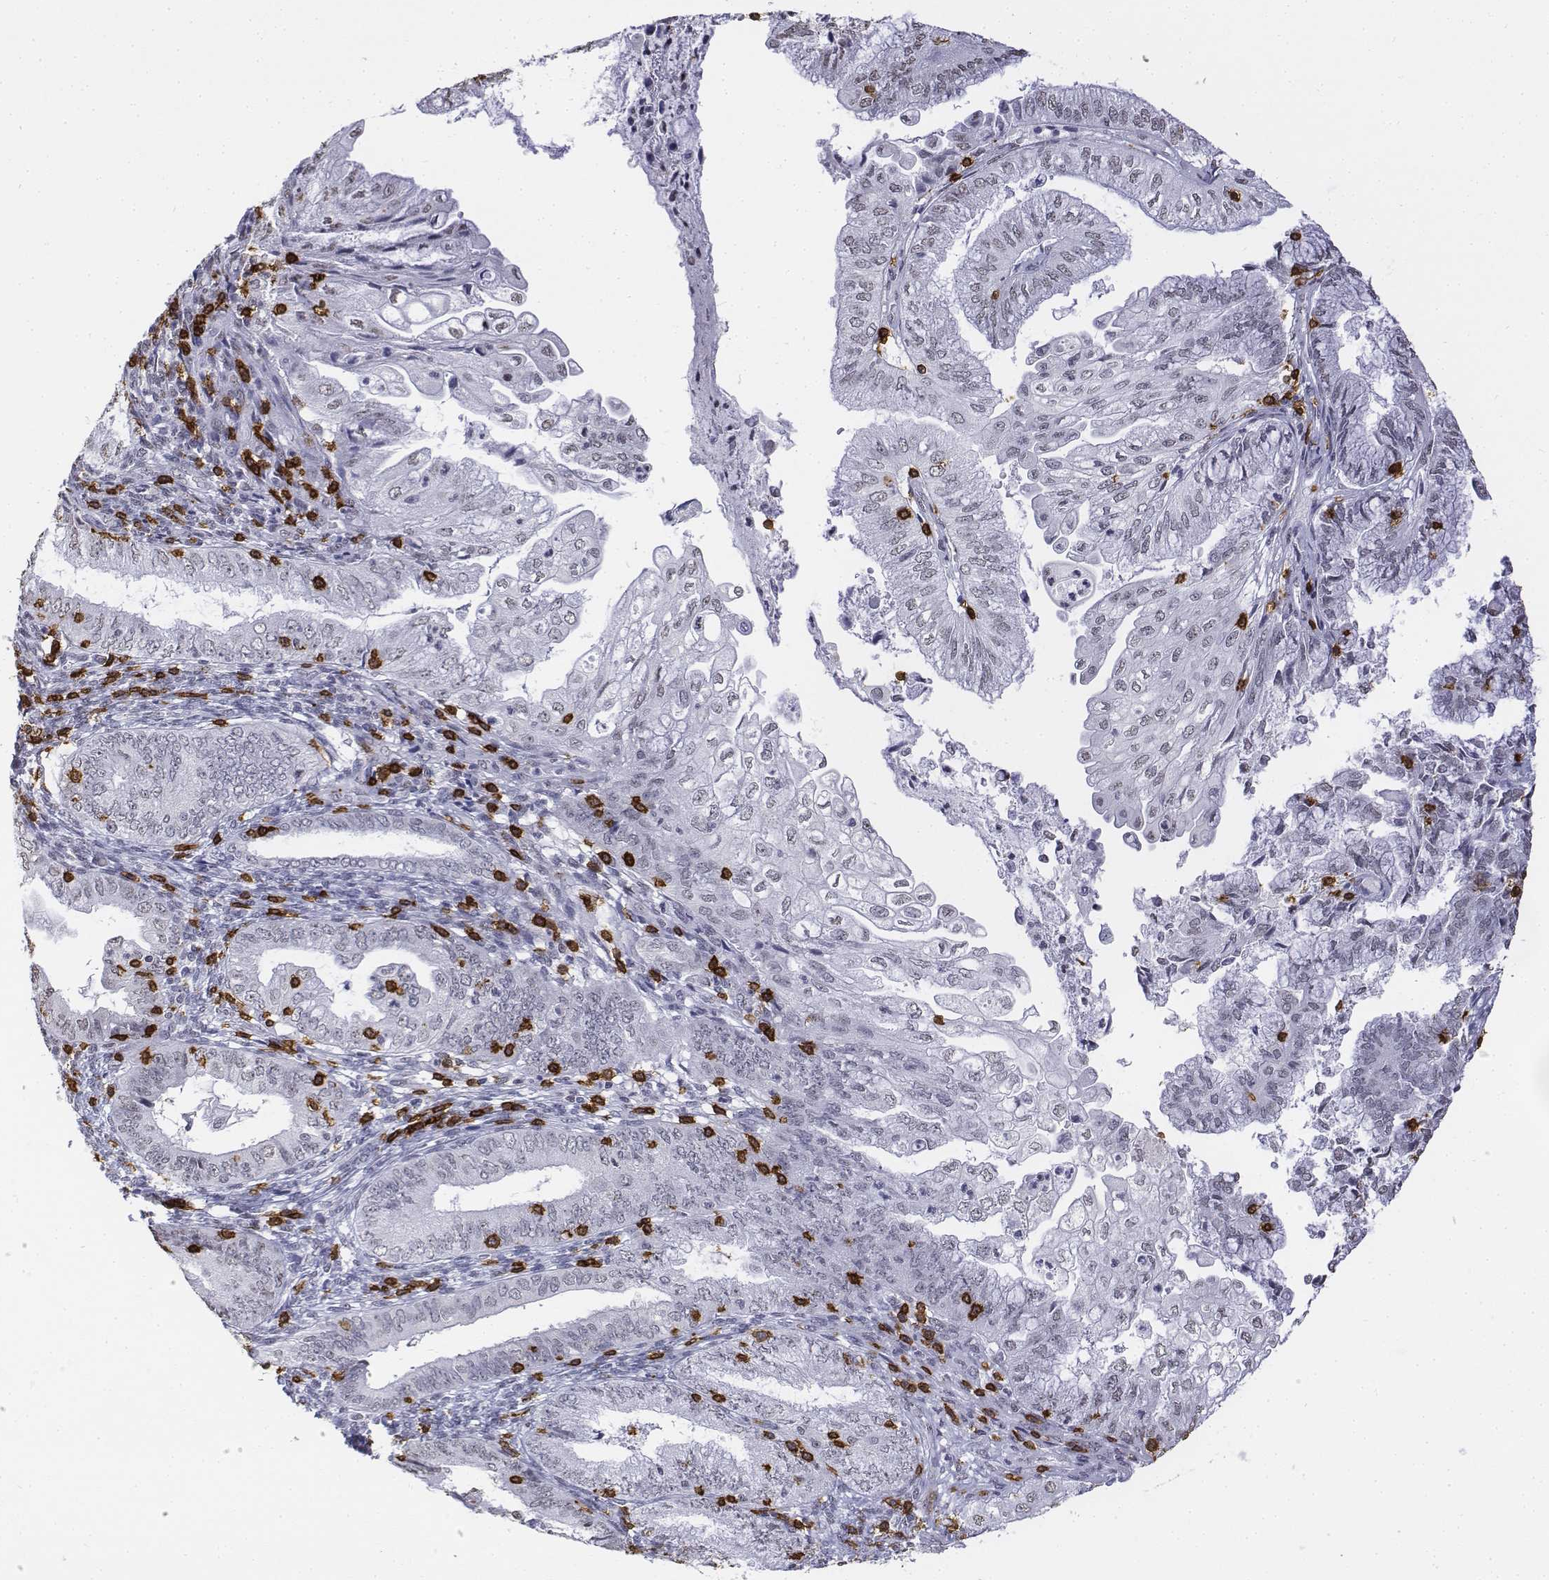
{"staining": {"intensity": "negative", "quantity": "none", "location": "none"}, "tissue": "endometrial cancer", "cell_type": "Tumor cells", "image_type": "cancer", "snomed": [{"axis": "morphology", "description": "Adenocarcinoma, NOS"}, {"axis": "topography", "description": "Endometrium"}], "caption": "This is an IHC image of adenocarcinoma (endometrial). There is no staining in tumor cells.", "gene": "CD3E", "patient": {"sex": "female", "age": 55}}